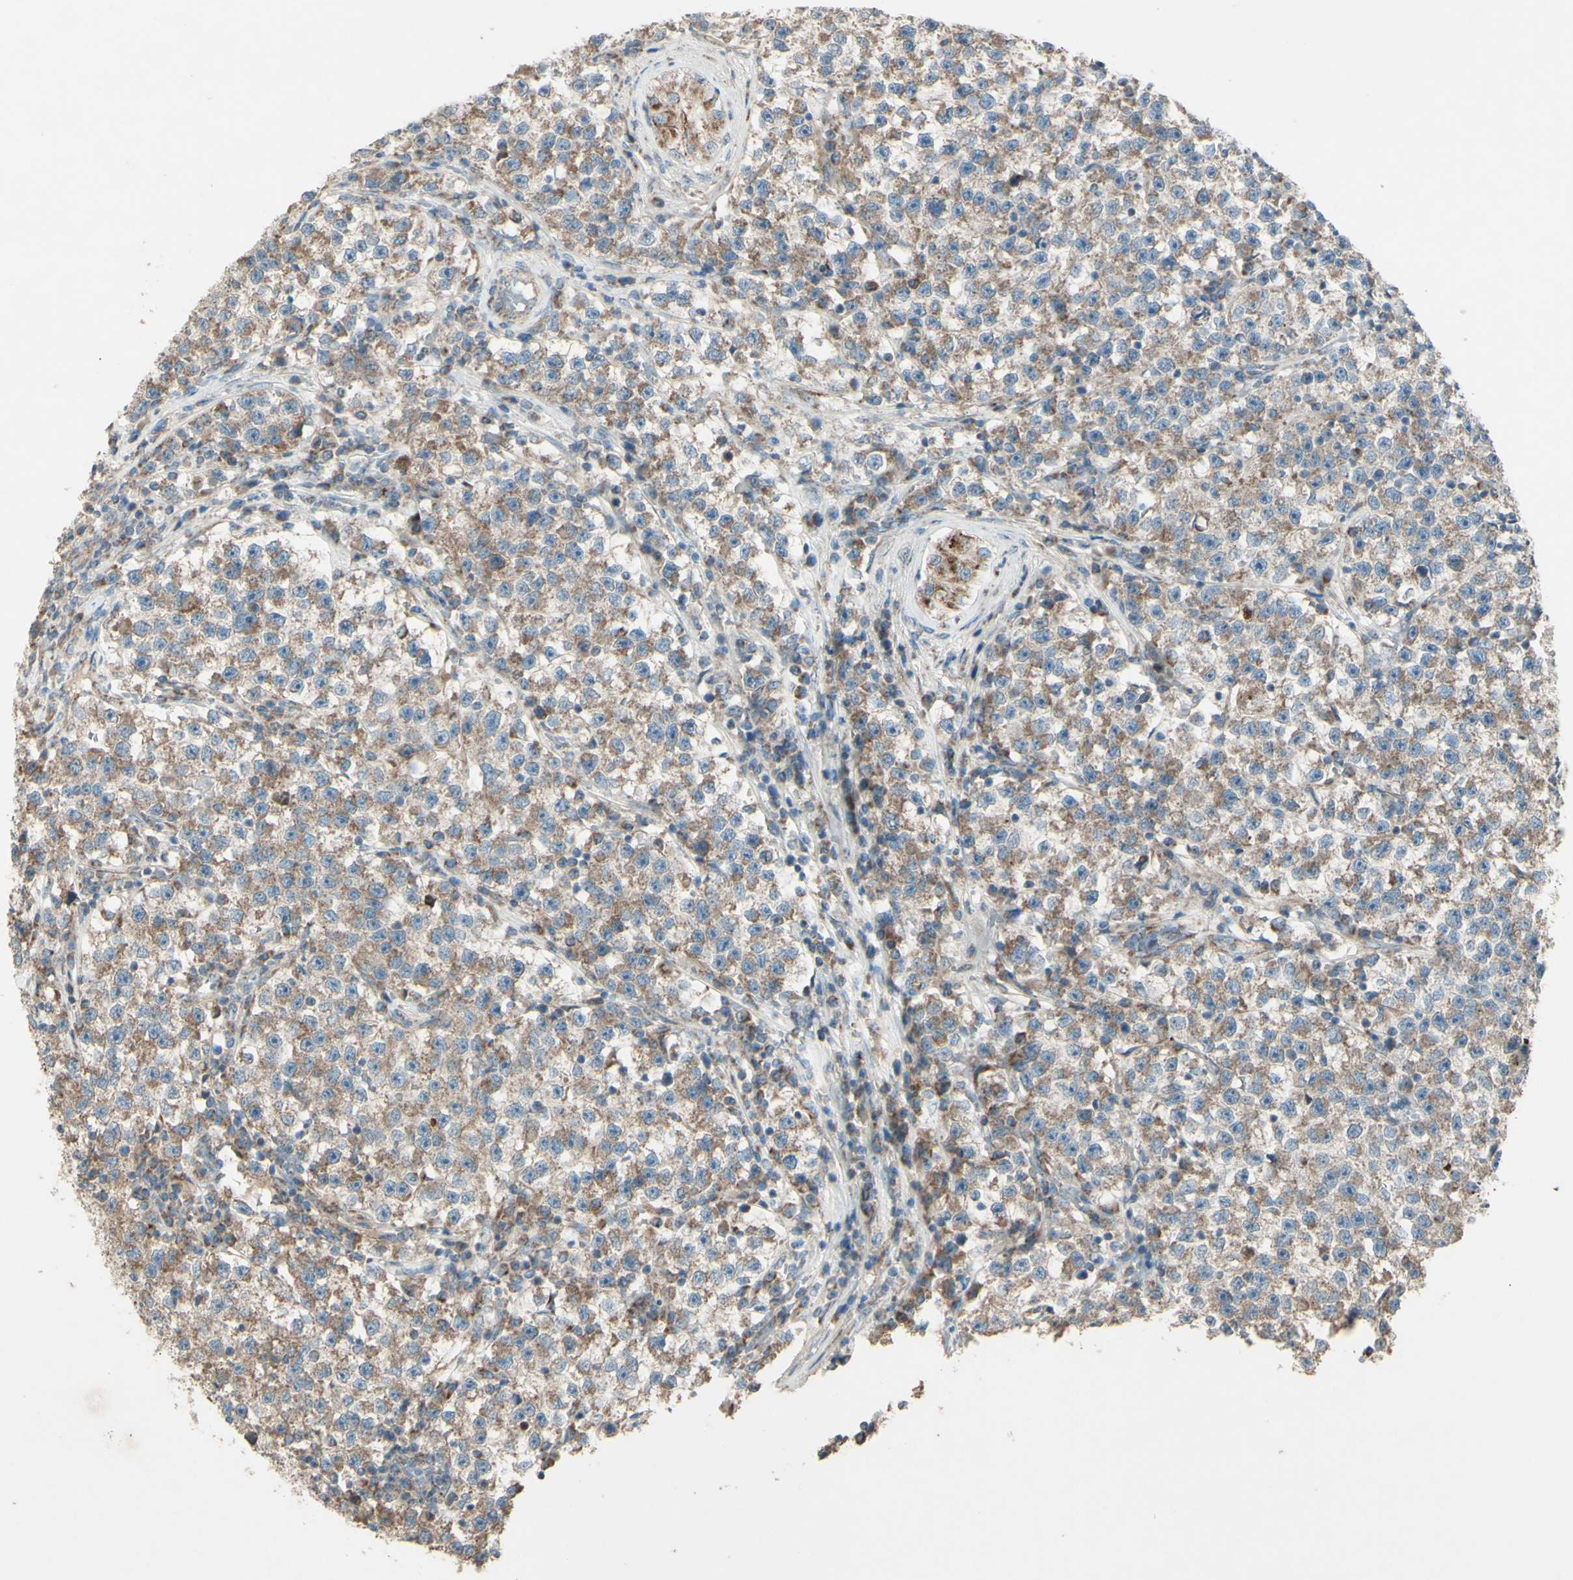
{"staining": {"intensity": "moderate", "quantity": ">75%", "location": "cytoplasmic/membranous"}, "tissue": "testis cancer", "cell_type": "Tumor cells", "image_type": "cancer", "snomed": [{"axis": "morphology", "description": "Seminoma, NOS"}, {"axis": "topography", "description": "Testis"}], "caption": "Tumor cells show moderate cytoplasmic/membranous positivity in approximately >75% of cells in testis seminoma.", "gene": "RHOT1", "patient": {"sex": "male", "age": 22}}